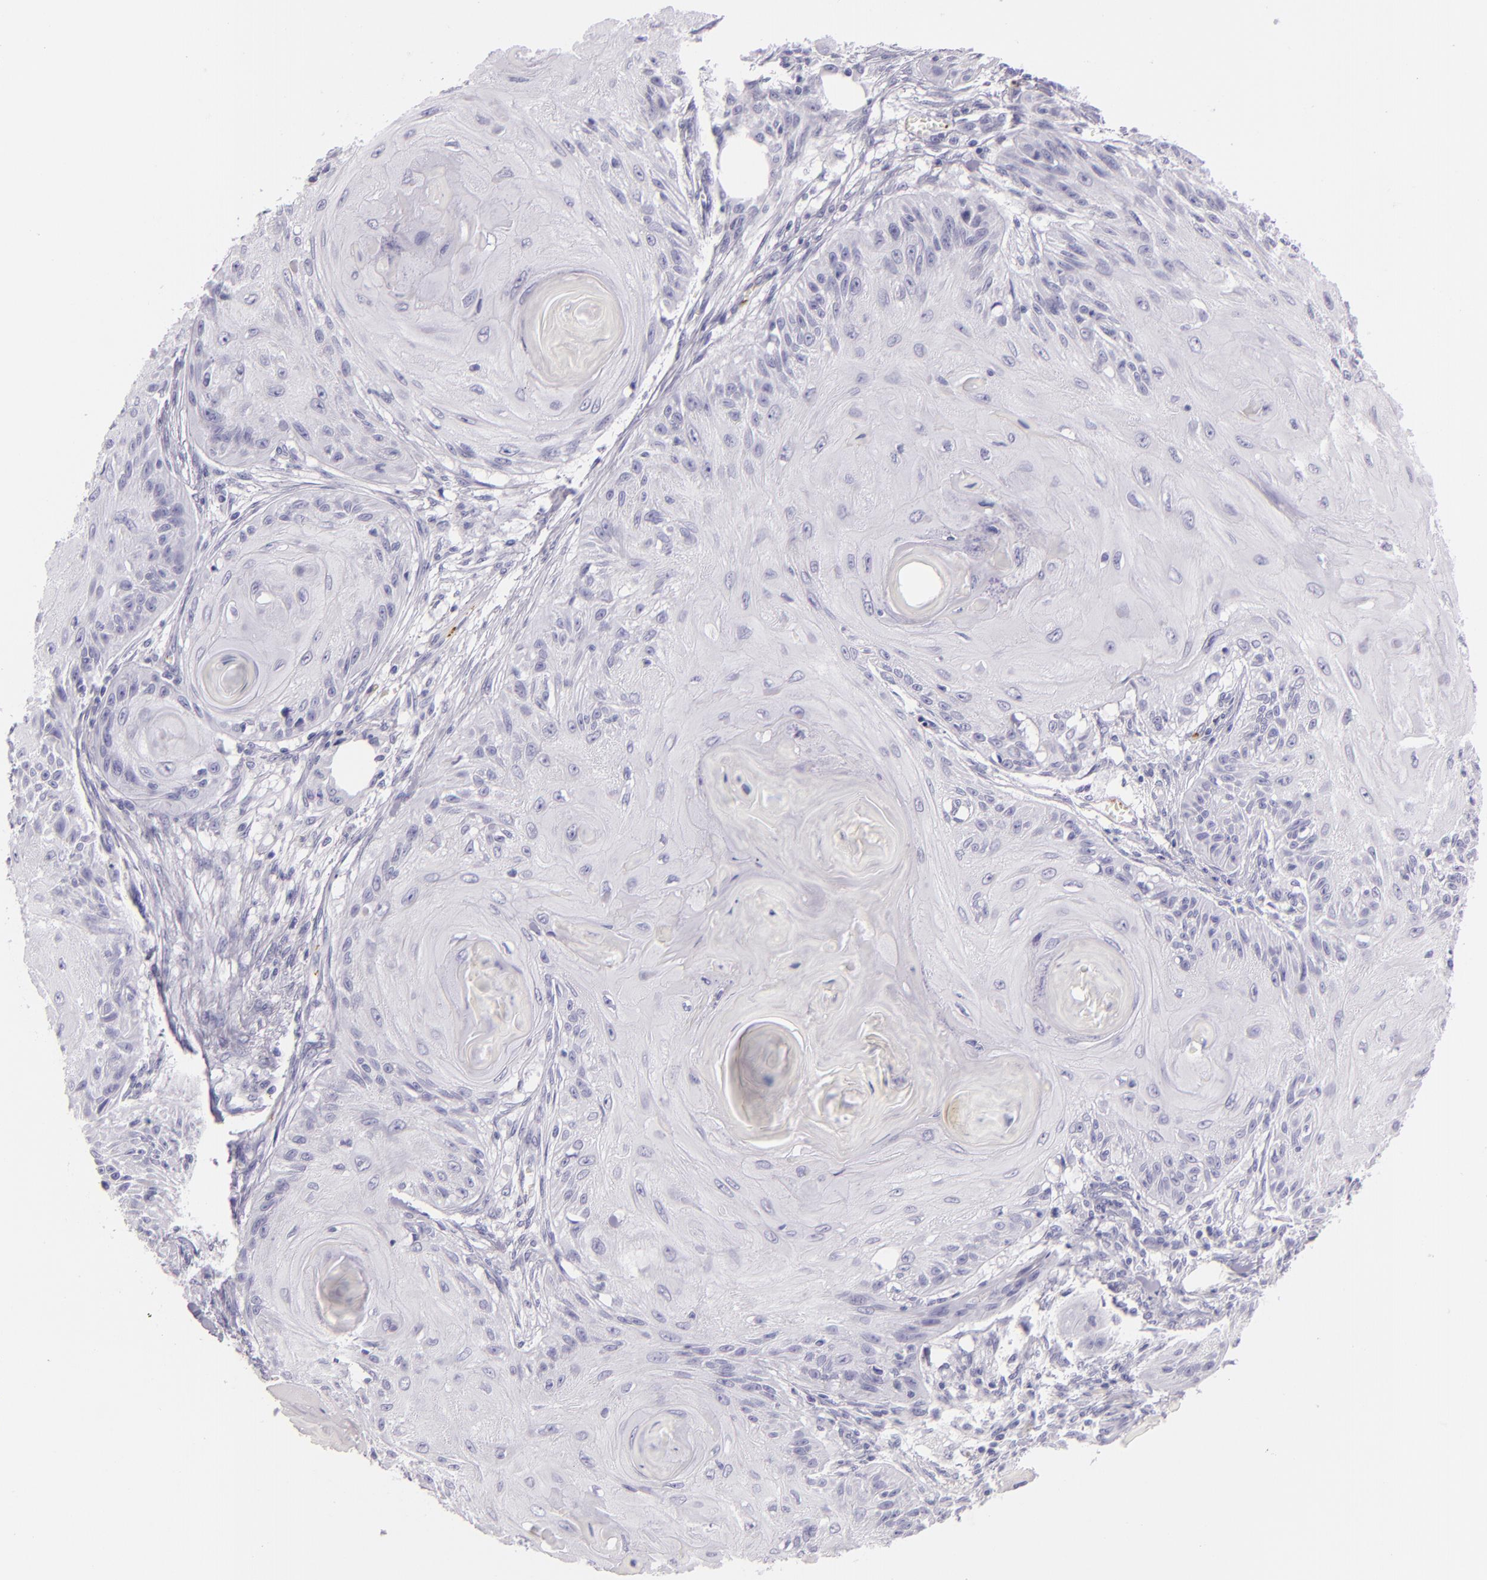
{"staining": {"intensity": "negative", "quantity": "none", "location": "none"}, "tissue": "skin cancer", "cell_type": "Tumor cells", "image_type": "cancer", "snomed": [{"axis": "morphology", "description": "Squamous cell carcinoma, NOS"}, {"axis": "topography", "description": "Skin"}], "caption": "There is no significant expression in tumor cells of skin cancer.", "gene": "SELP", "patient": {"sex": "female", "age": 88}}